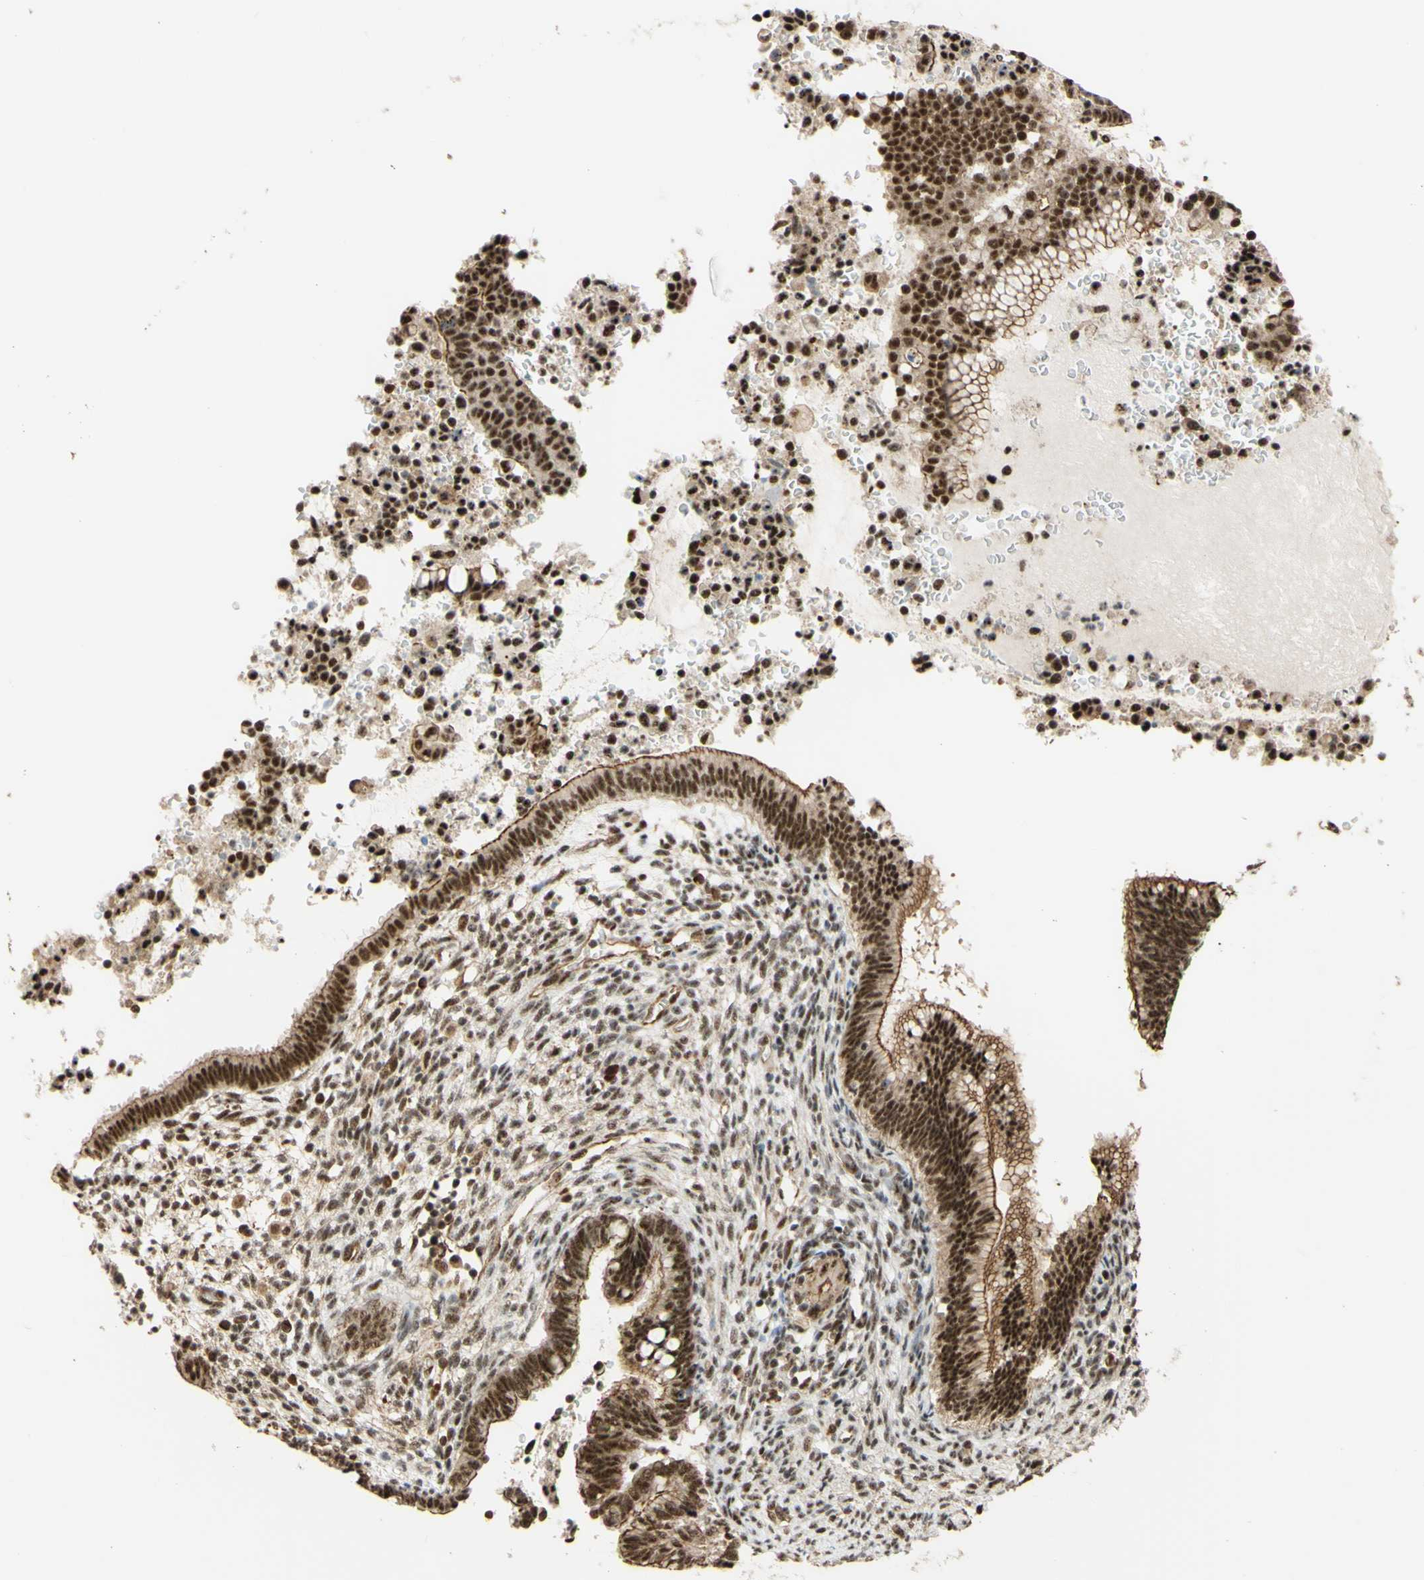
{"staining": {"intensity": "strong", "quantity": ">75%", "location": "nuclear"}, "tissue": "cervical cancer", "cell_type": "Tumor cells", "image_type": "cancer", "snomed": [{"axis": "morphology", "description": "Adenocarcinoma, NOS"}, {"axis": "topography", "description": "Cervix"}], "caption": "Immunohistochemistry staining of adenocarcinoma (cervical), which shows high levels of strong nuclear expression in about >75% of tumor cells indicating strong nuclear protein positivity. The staining was performed using DAB (3,3'-diaminobenzidine) (brown) for protein detection and nuclei were counterstained in hematoxylin (blue).", "gene": "SAP18", "patient": {"sex": "female", "age": 44}}